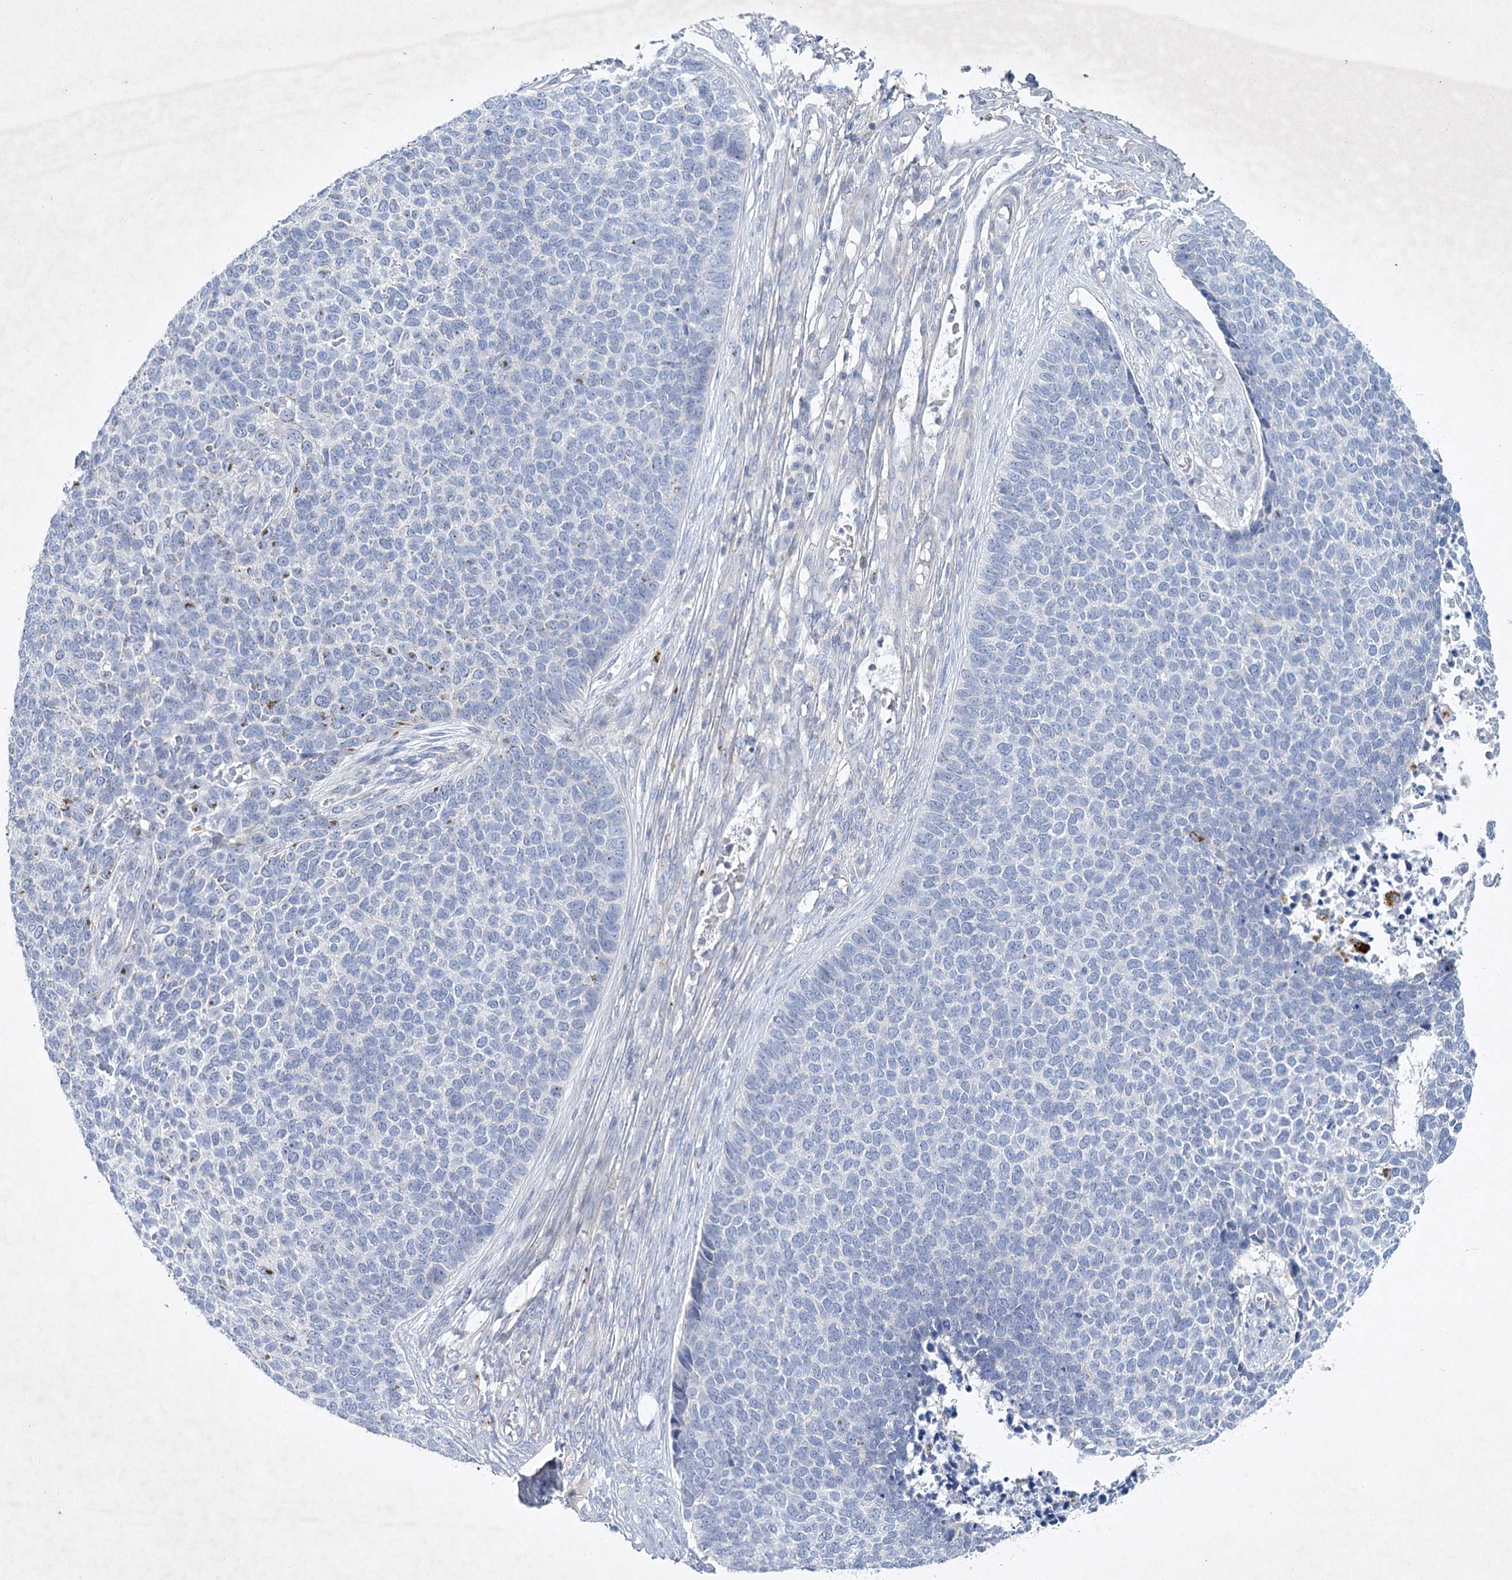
{"staining": {"intensity": "negative", "quantity": "none", "location": "none"}, "tissue": "skin cancer", "cell_type": "Tumor cells", "image_type": "cancer", "snomed": [{"axis": "morphology", "description": "Basal cell carcinoma"}, {"axis": "topography", "description": "Skin"}], "caption": "Skin cancer was stained to show a protein in brown. There is no significant positivity in tumor cells.", "gene": "MAP3K13", "patient": {"sex": "female", "age": 84}}